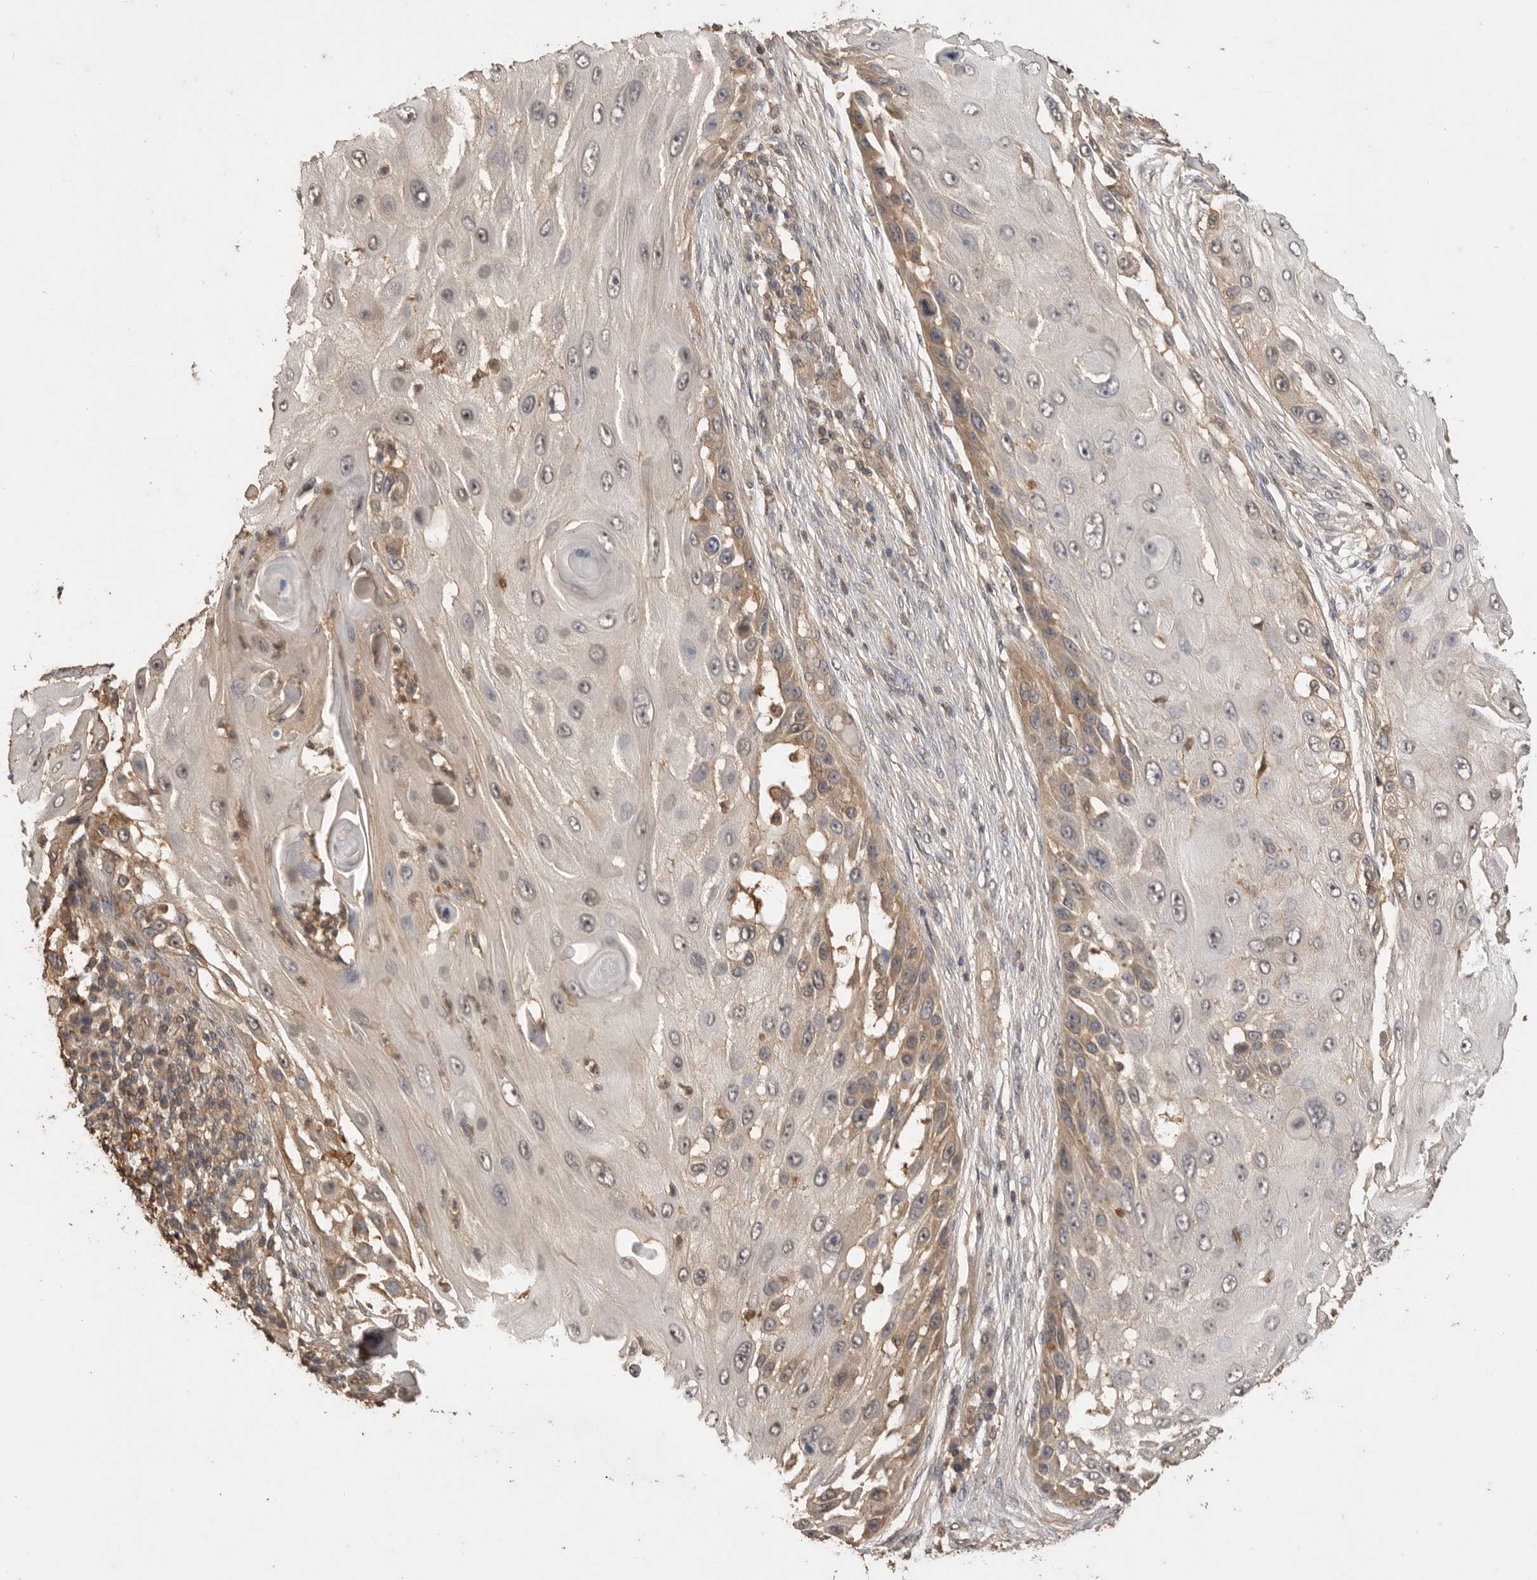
{"staining": {"intensity": "moderate", "quantity": "25%-75%", "location": "cytoplasmic/membranous,nuclear"}, "tissue": "skin cancer", "cell_type": "Tumor cells", "image_type": "cancer", "snomed": [{"axis": "morphology", "description": "Squamous cell carcinoma, NOS"}, {"axis": "topography", "description": "Skin"}], "caption": "The photomicrograph demonstrates immunohistochemical staining of squamous cell carcinoma (skin). There is moderate cytoplasmic/membranous and nuclear staining is appreciated in approximately 25%-75% of tumor cells.", "gene": "MAP2K1", "patient": {"sex": "female", "age": 44}}